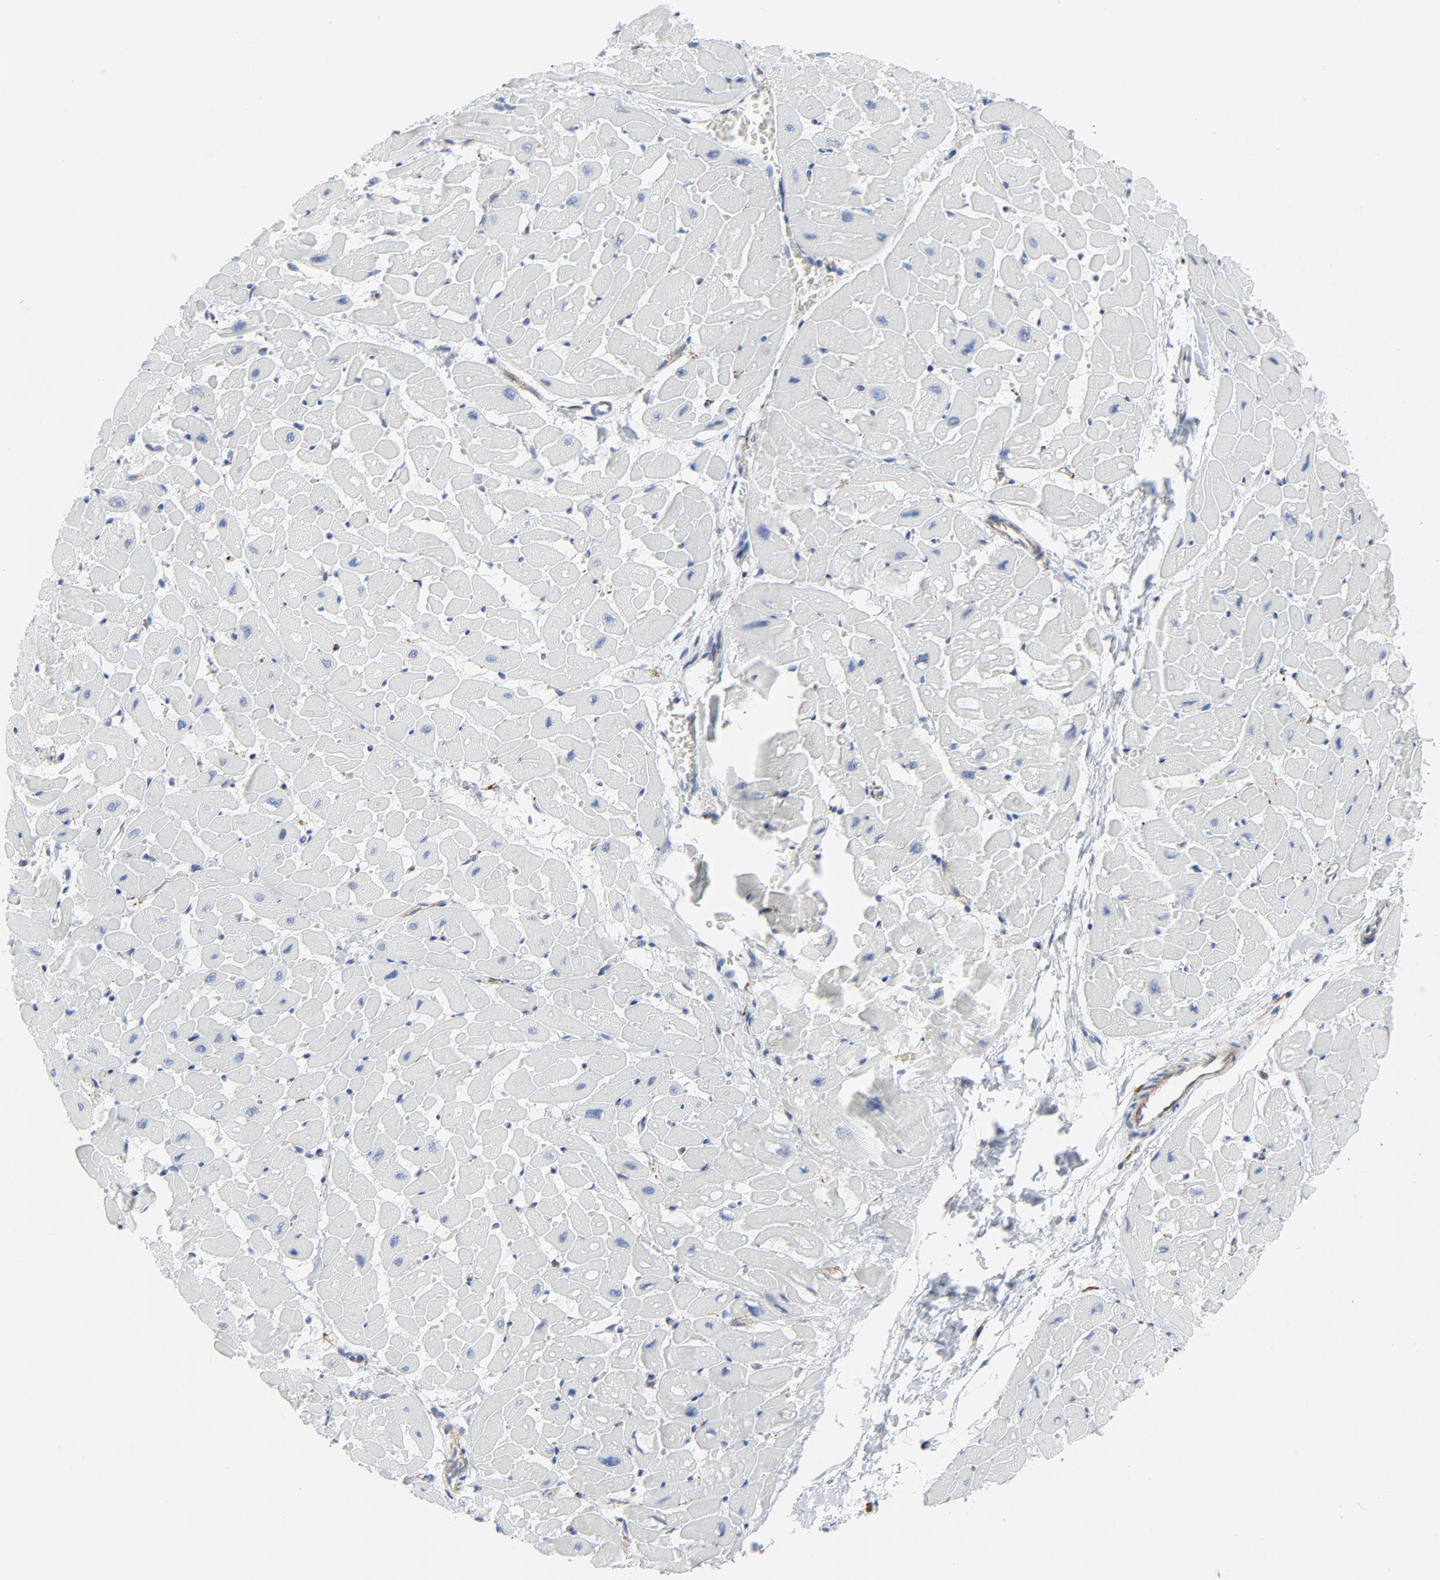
{"staining": {"intensity": "negative", "quantity": "none", "location": "none"}, "tissue": "heart muscle", "cell_type": "Cardiomyocytes", "image_type": "normal", "snomed": [{"axis": "morphology", "description": "Normal tissue, NOS"}, {"axis": "topography", "description": "Heart"}], "caption": "DAB immunohistochemical staining of normal heart muscle displays no significant positivity in cardiomyocytes.", "gene": "TUBB1", "patient": {"sex": "male", "age": 45}}